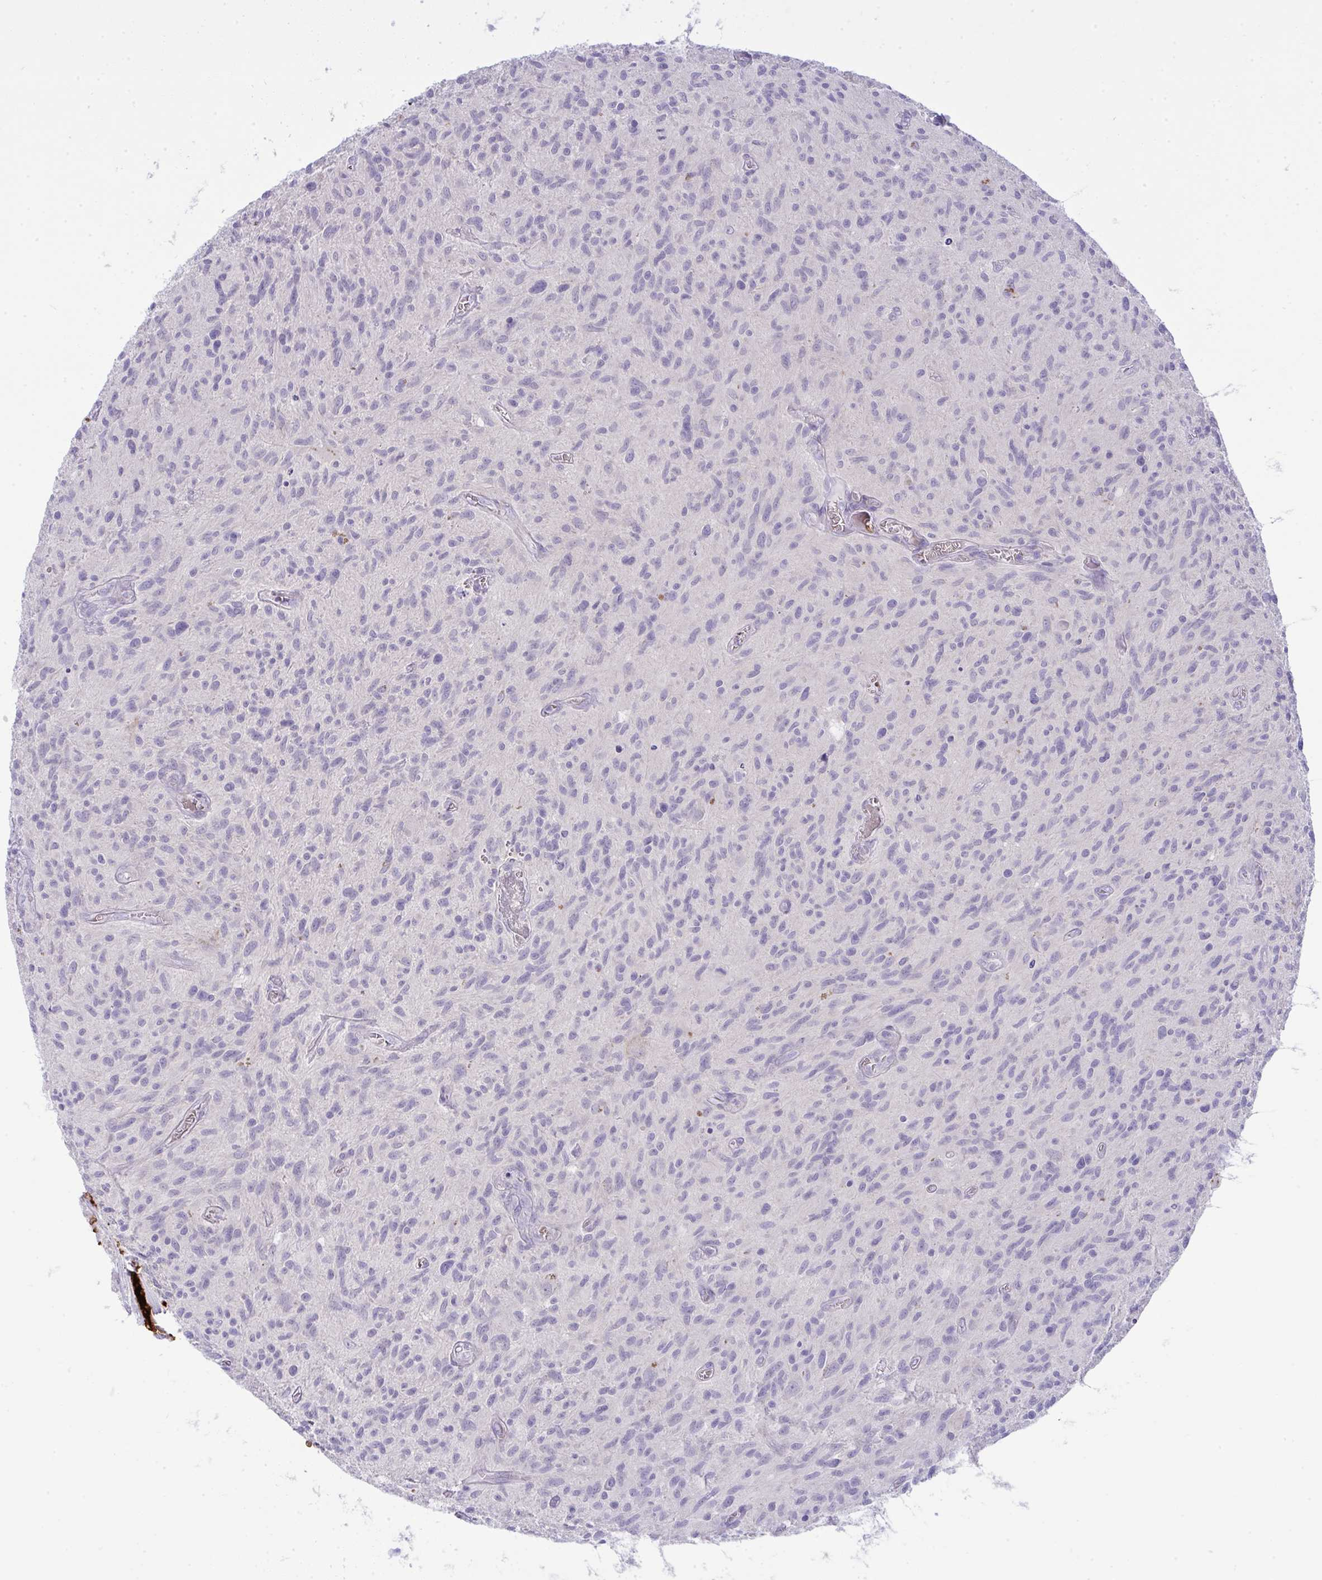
{"staining": {"intensity": "negative", "quantity": "none", "location": "none"}, "tissue": "glioma", "cell_type": "Tumor cells", "image_type": "cancer", "snomed": [{"axis": "morphology", "description": "Glioma, malignant, High grade"}, {"axis": "topography", "description": "Brain"}], "caption": "Immunohistochemistry of malignant high-grade glioma exhibits no positivity in tumor cells.", "gene": "SPTB", "patient": {"sex": "male", "age": 75}}